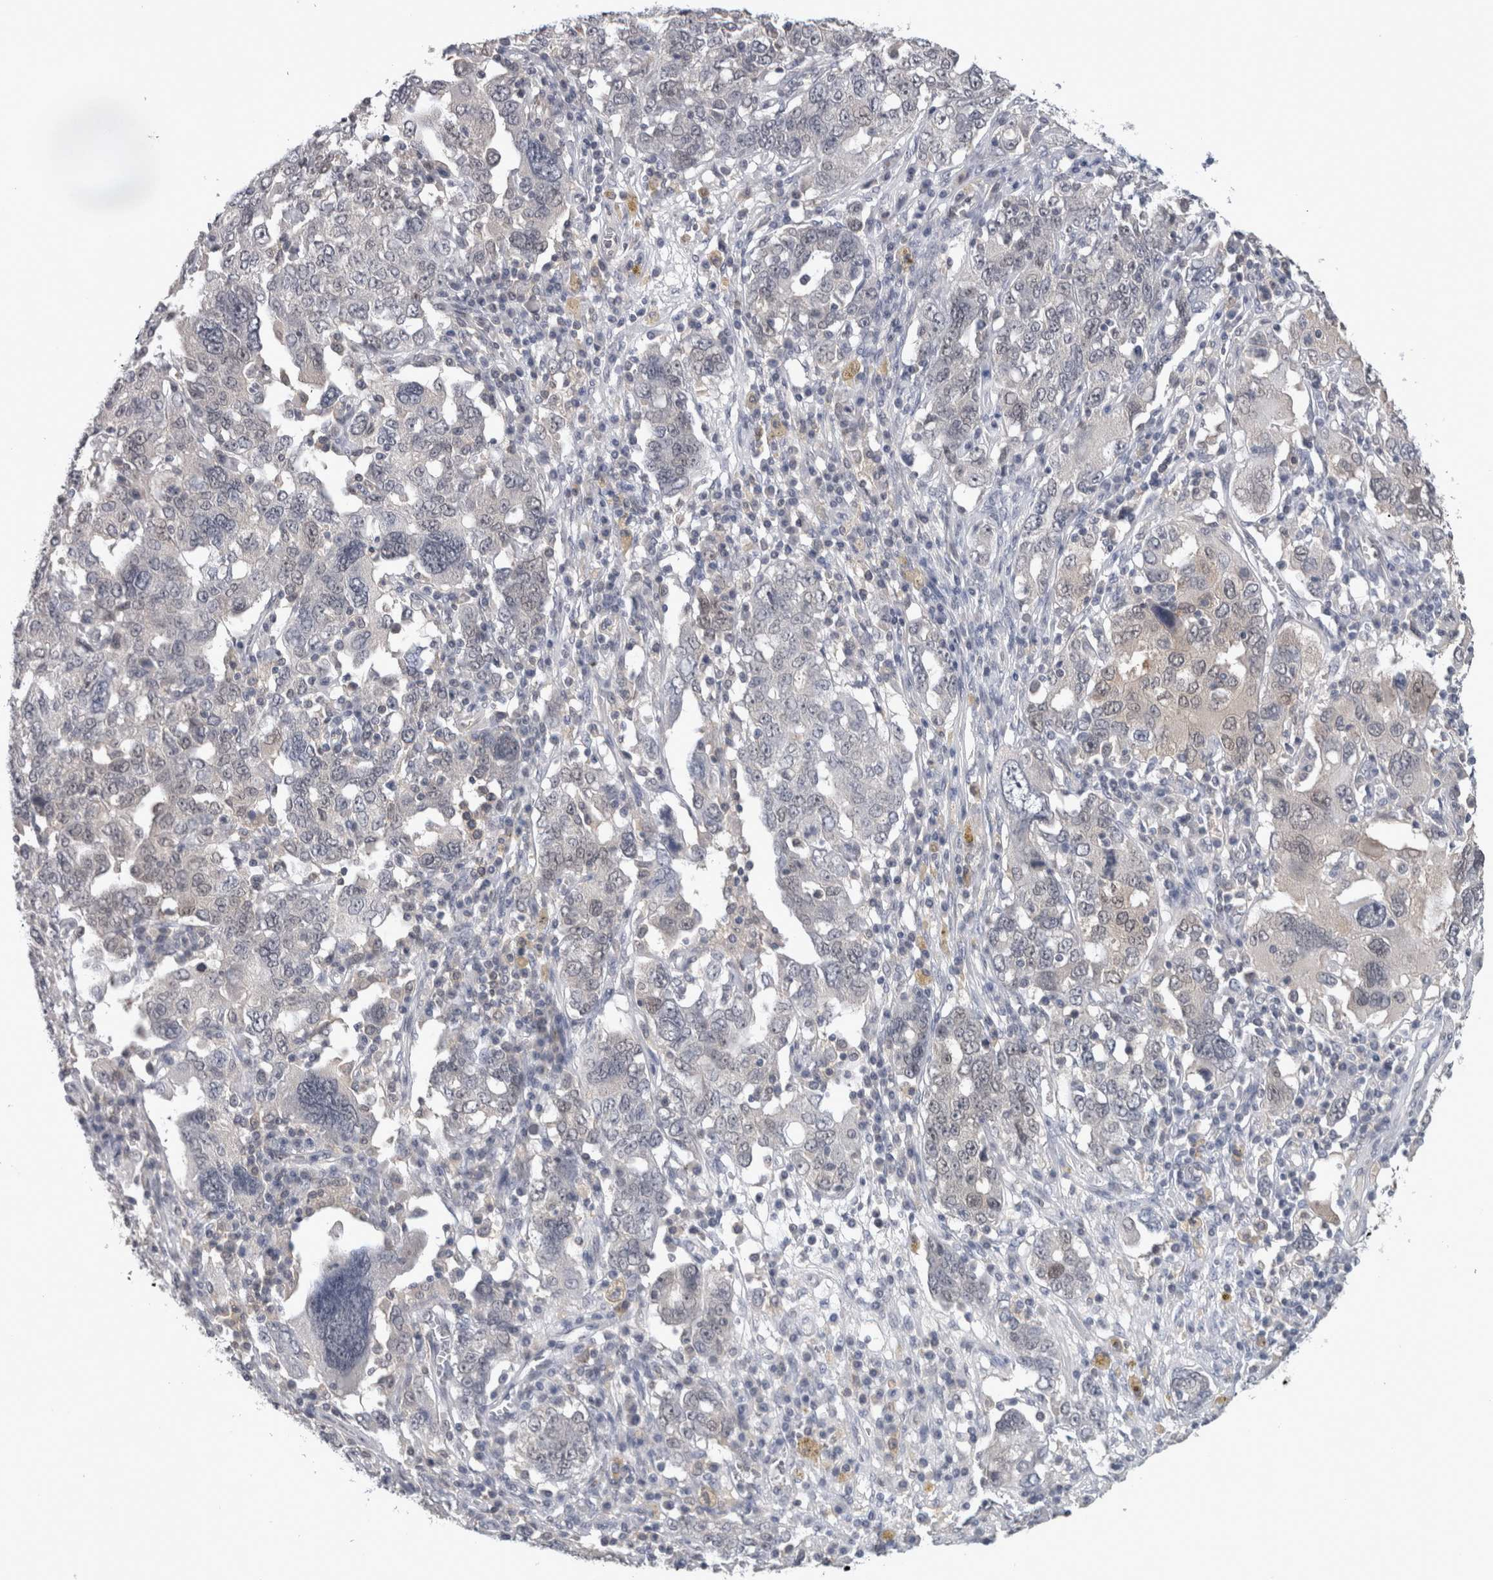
{"staining": {"intensity": "weak", "quantity": "<25%", "location": "cytoplasmic/membranous,nuclear"}, "tissue": "ovarian cancer", "cell_type": "Tumor cells", "image_type": "cancer", "snomed": [{"axis": "morphology", "description": "Carcinoma, endometroid"}, {"axis": "topography", "description": "Ovary"}], "caption": "The photomicrograph exhibits no significant expression in tumor cells of ovarian cancer (endometroid carcinoma). Brightfield microscopy of immunohistochemistry (IHC) stained with DAB (brown) and hematoxylin (blue), captured at high magnification.", "gene": "NAPRT", "patient": {"sex": "female", "age": 62}}